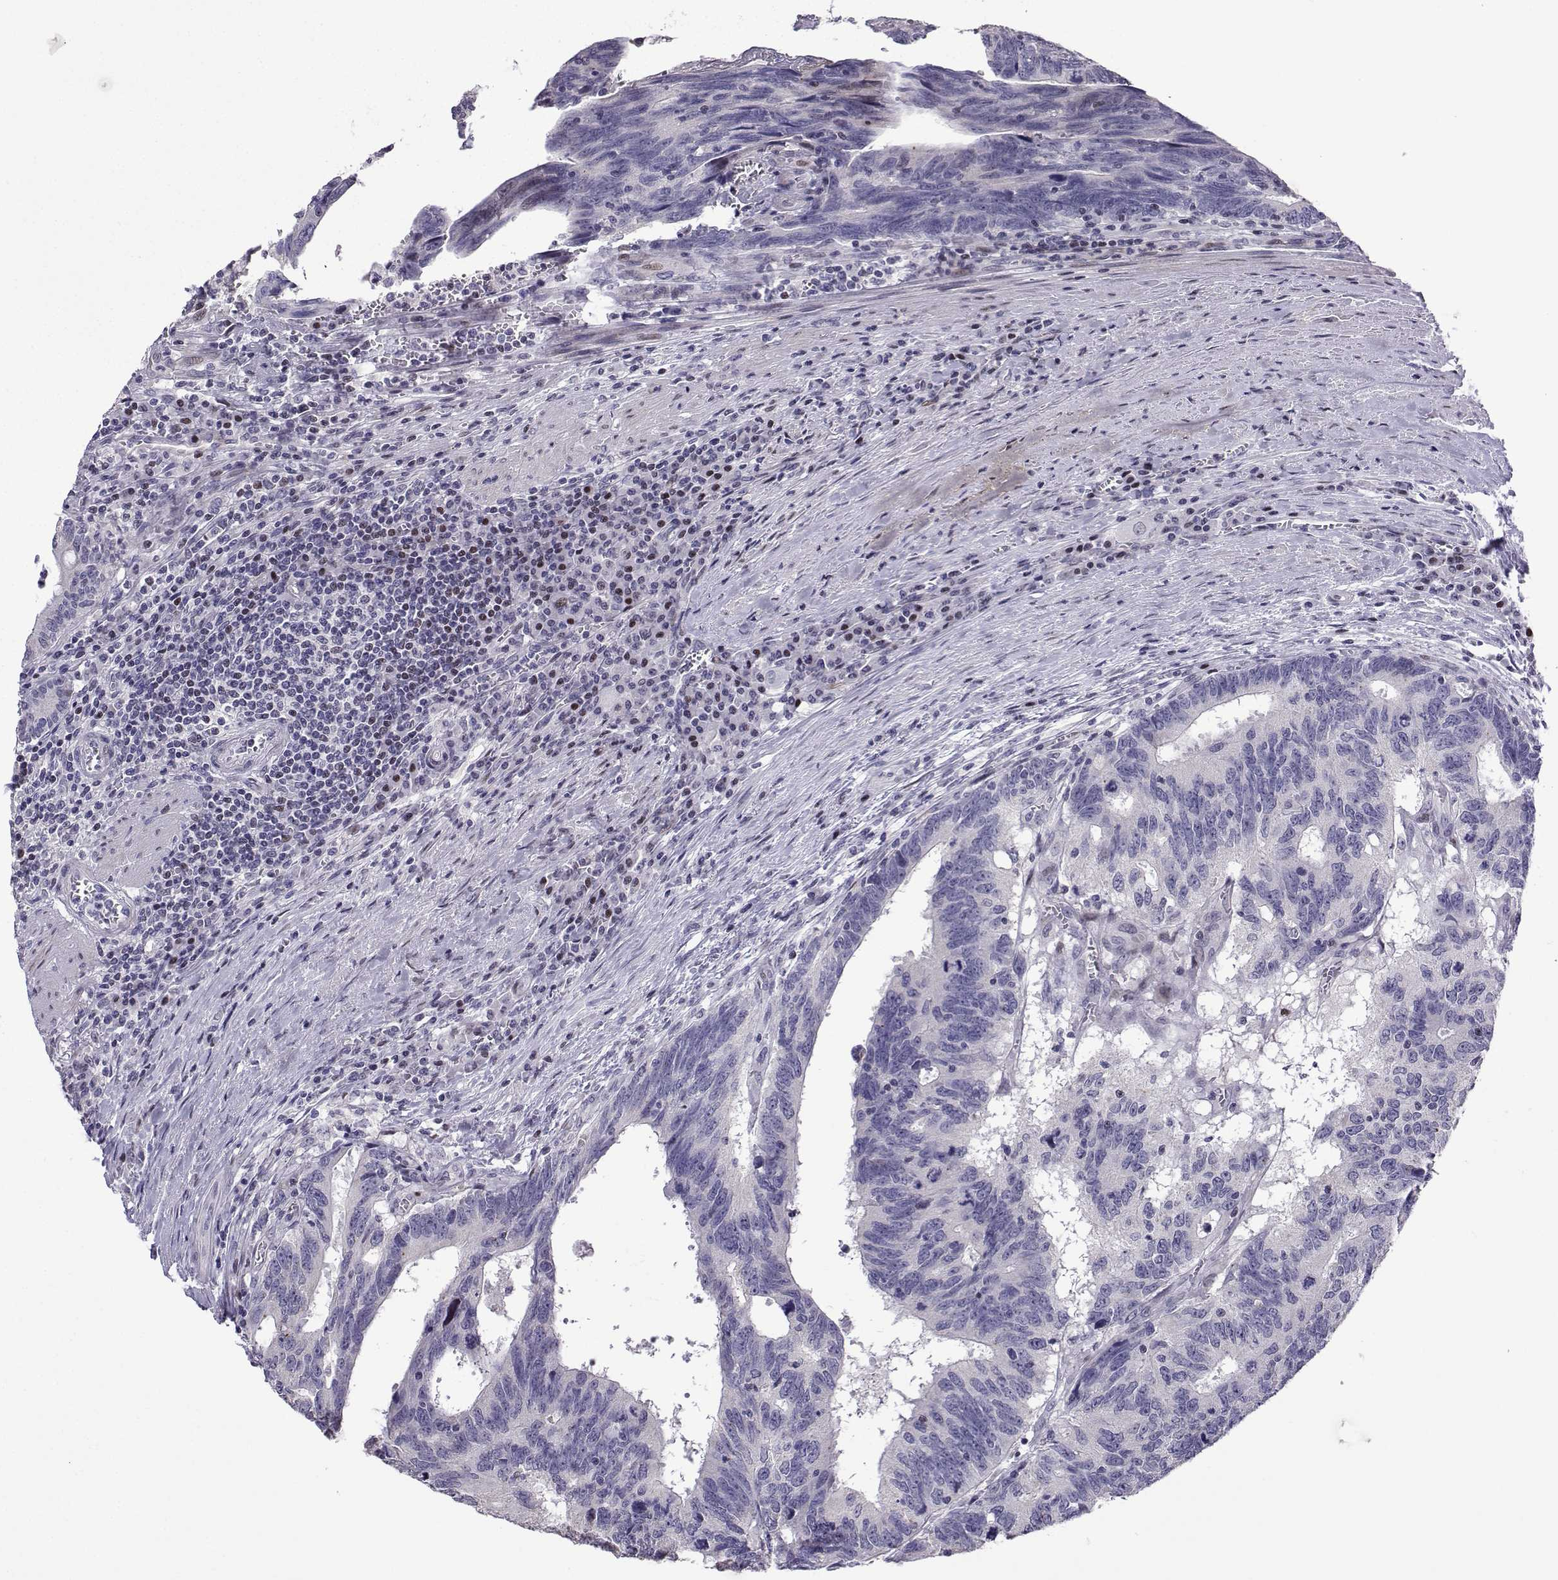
{"staining": {"intensity": "negative", "quantity": "none", "location": "none"}, "tissue": "colorectal cancer", "cell_type": "Tumor cells", "image_type": "cancer", "snomed": [{"axis": "morphology", "description": "Adenocarcinoma, NOS"}, {"axis": "topography", "description": "Colon"}], "caption": "Immunohistochemical staining of colorectal cancer (adenocarcinoma) reveals no significant positivity in tumor cells.", "gene": "CFAP70", "patient": {"sex": "female", "age": 77}}